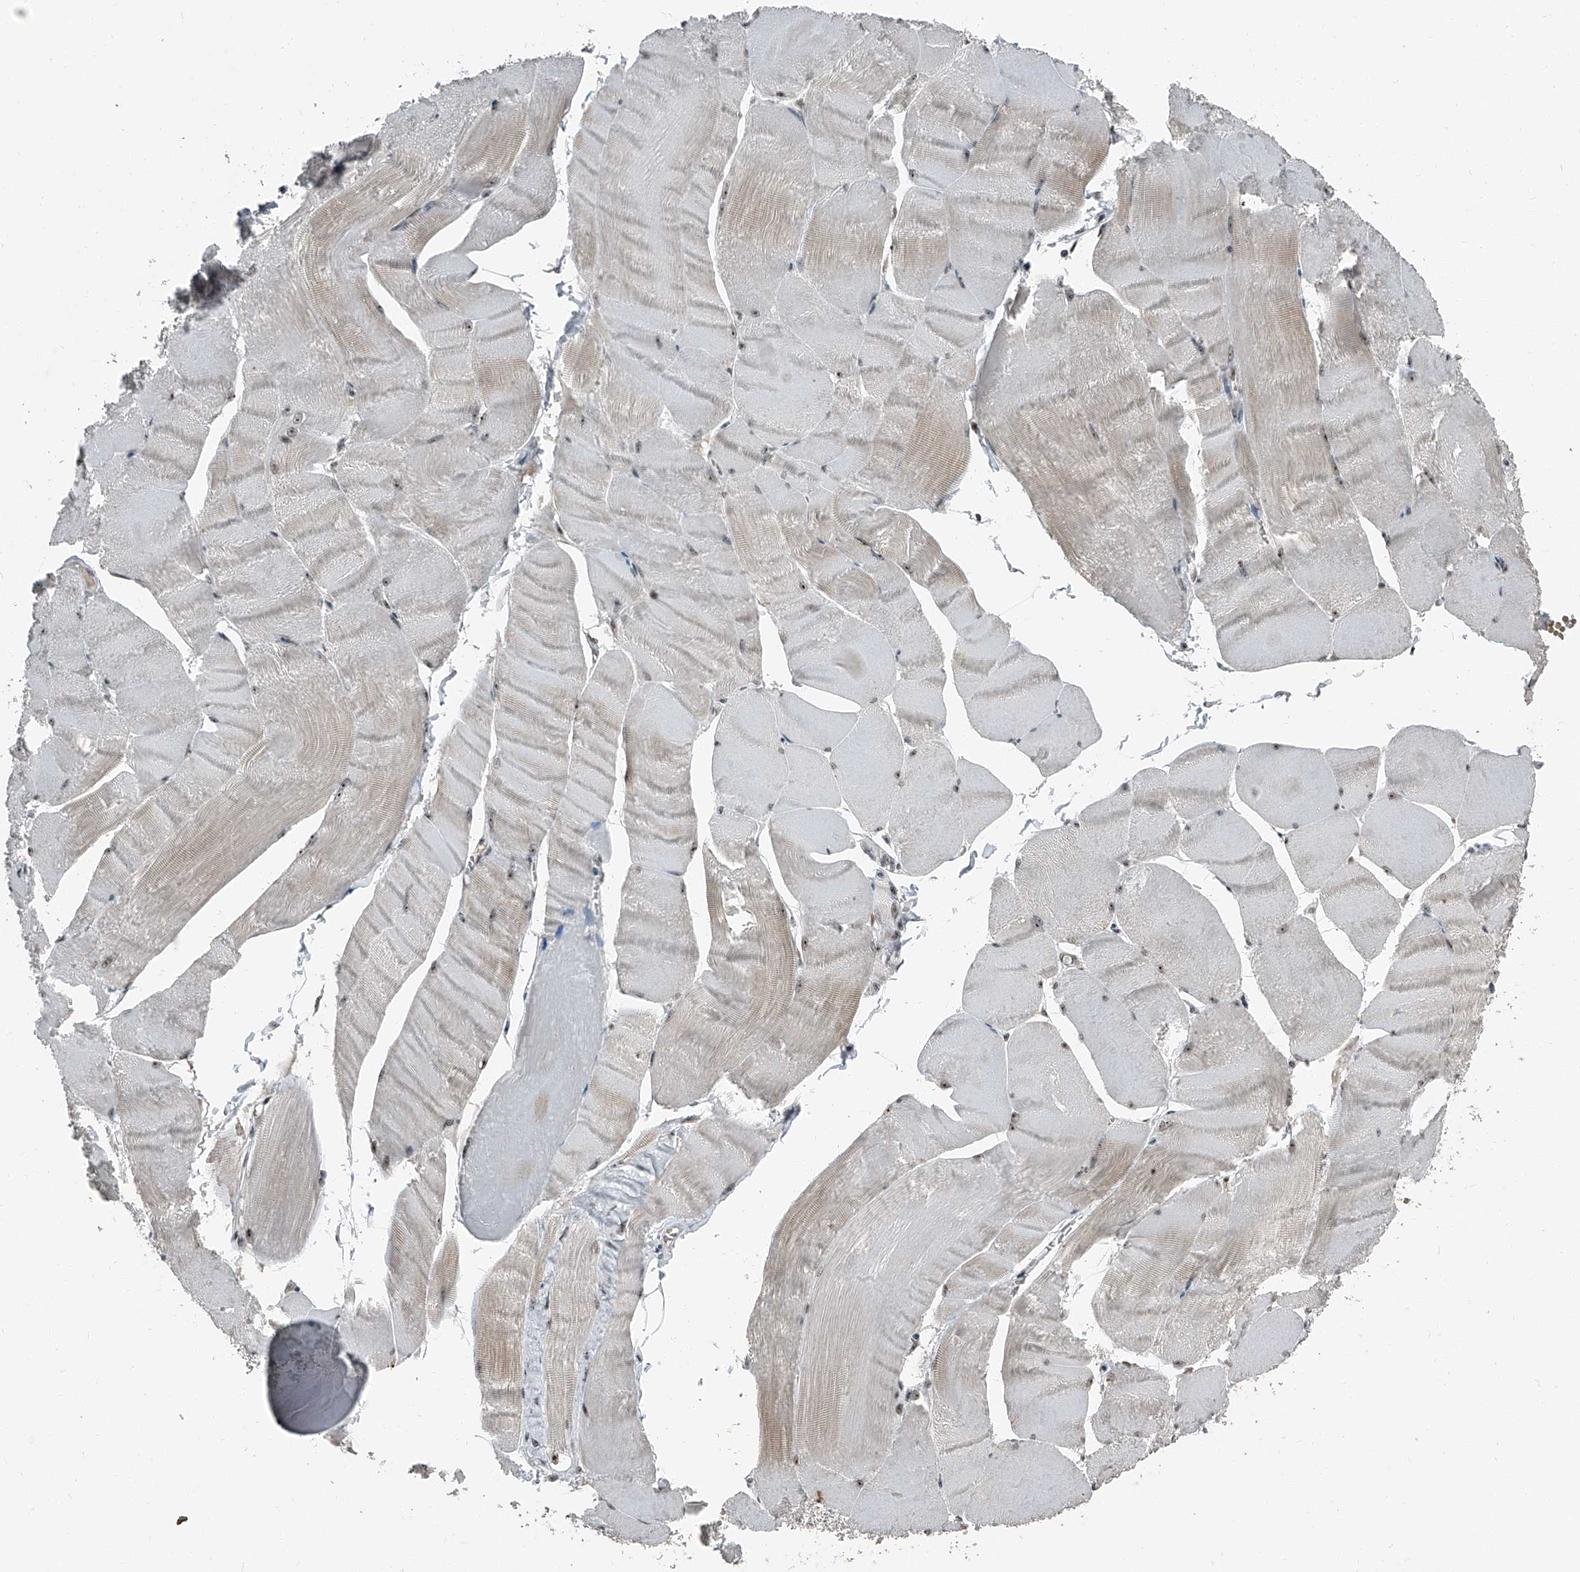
{"staining": {"intensity": "moderate", "quantity": "25%-75%", "location": "cytoplasmic/membranous,nuclear"}, "tissue": "skeletal muscle", "cell_type": "Myocytes", "image_type": "normal", "snomed": [{"axis": "morphology", "description": "Normal tissue, NOS"}, {"axis": "morphology", "description": "Basal cell carcinoma"}, {"axis": "topography", "description": "Skeletal muscle"}], "caption": "This image demonstrates IHC staining of benign human skeletal muscle, with medium moderate cytoplasmic/membranous,nuclear positivity in approximately 25%-75% of myocytes.", "gene": "TCOF1", "patient": {"sex": "female", "age": 64}}